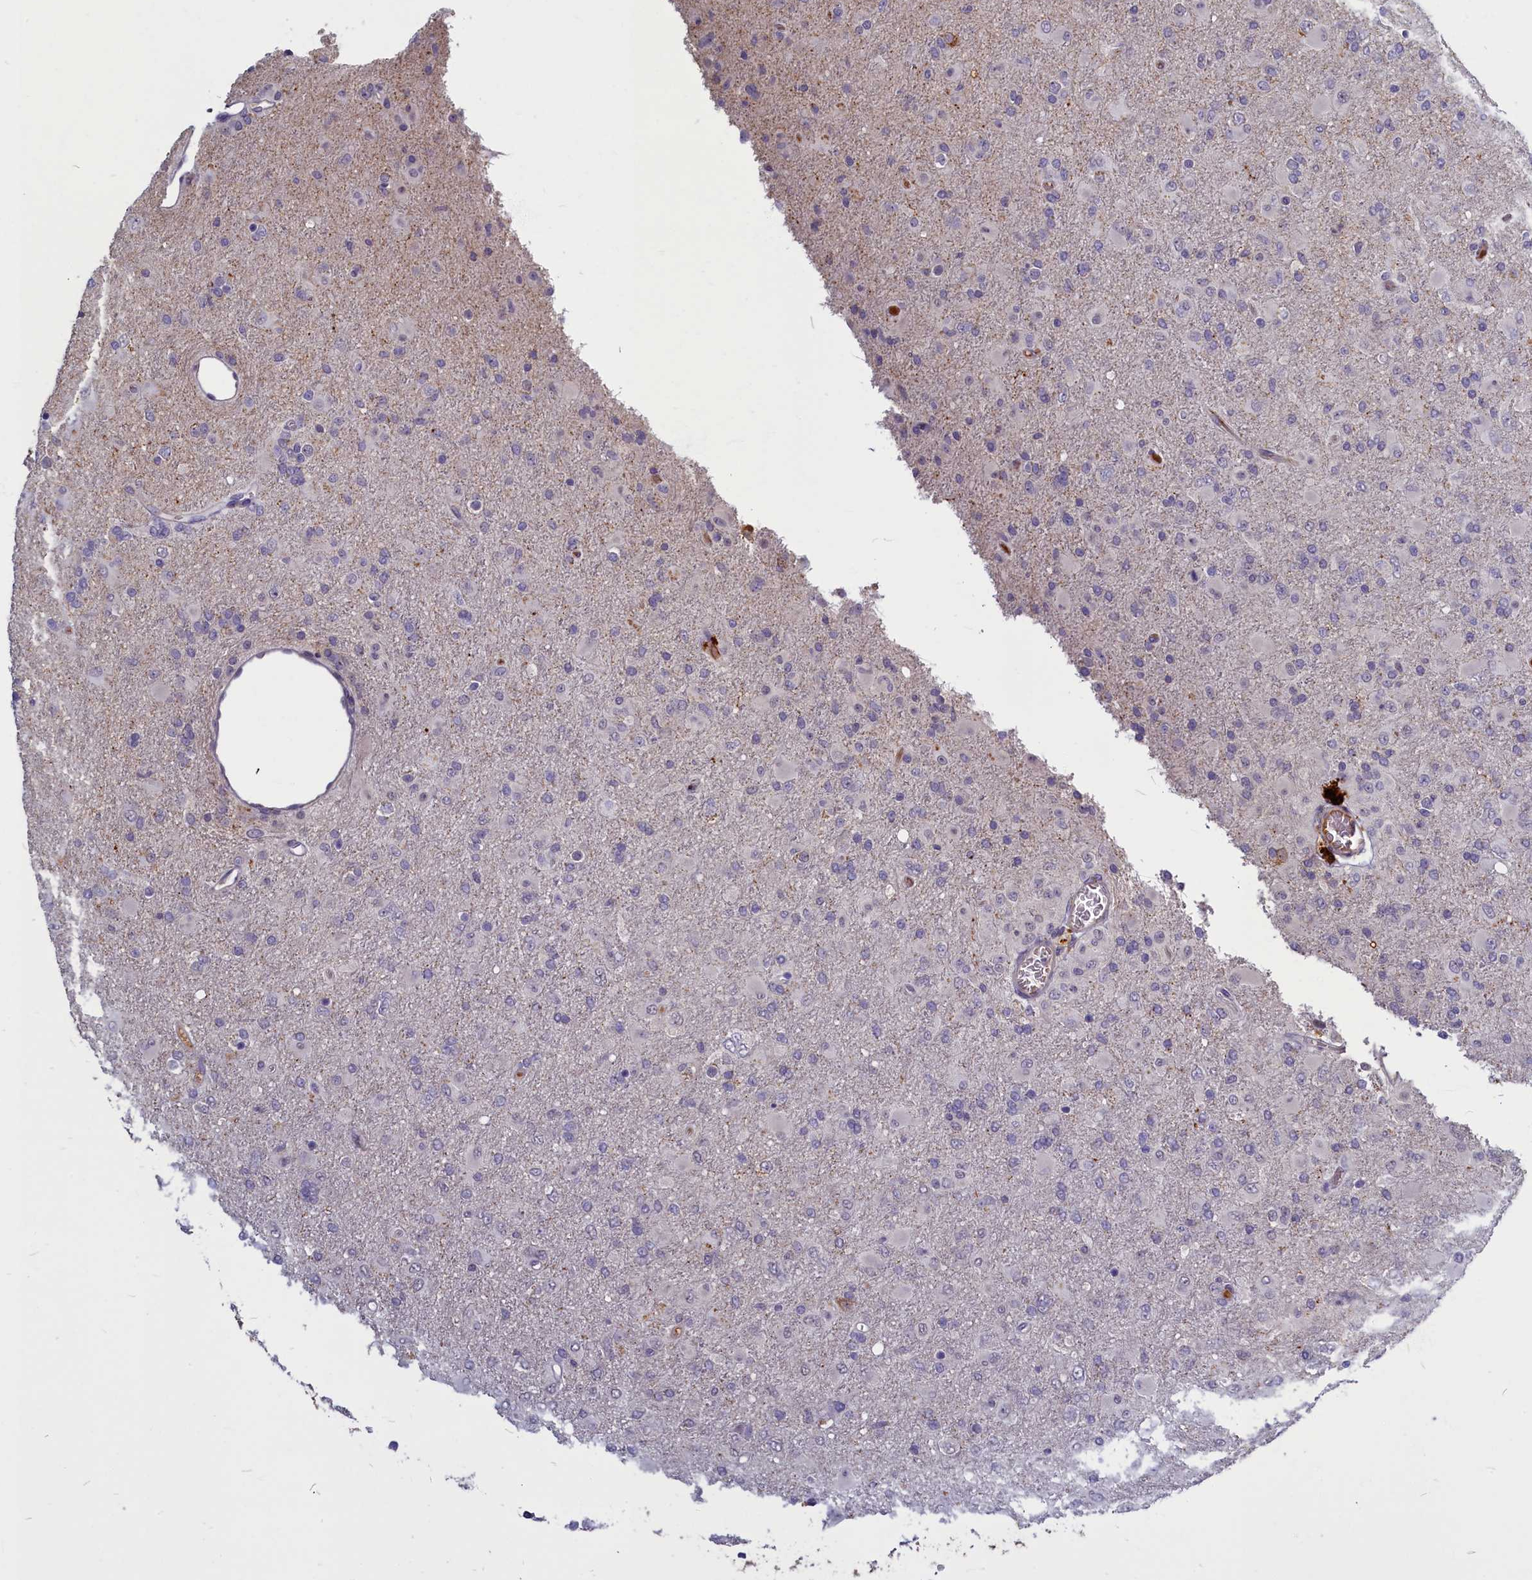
{"staining": {"intensity": "negative", "quantity": "none", "location": "none"}, "tissue": "glioma", "cell_type": "Tumor cells", "image_type": "cancer", "snomed": [{"axis": "morphology", "description": "Glioma, malignant, Low grade"}, {"axis": "topography", "description": "Brain"}], "caption": "Tumor cells are negative for protein expression in human malignant glioma (low-grade).", "gene": "SV2C", "patient": {"sex": "male", "age": 65}}